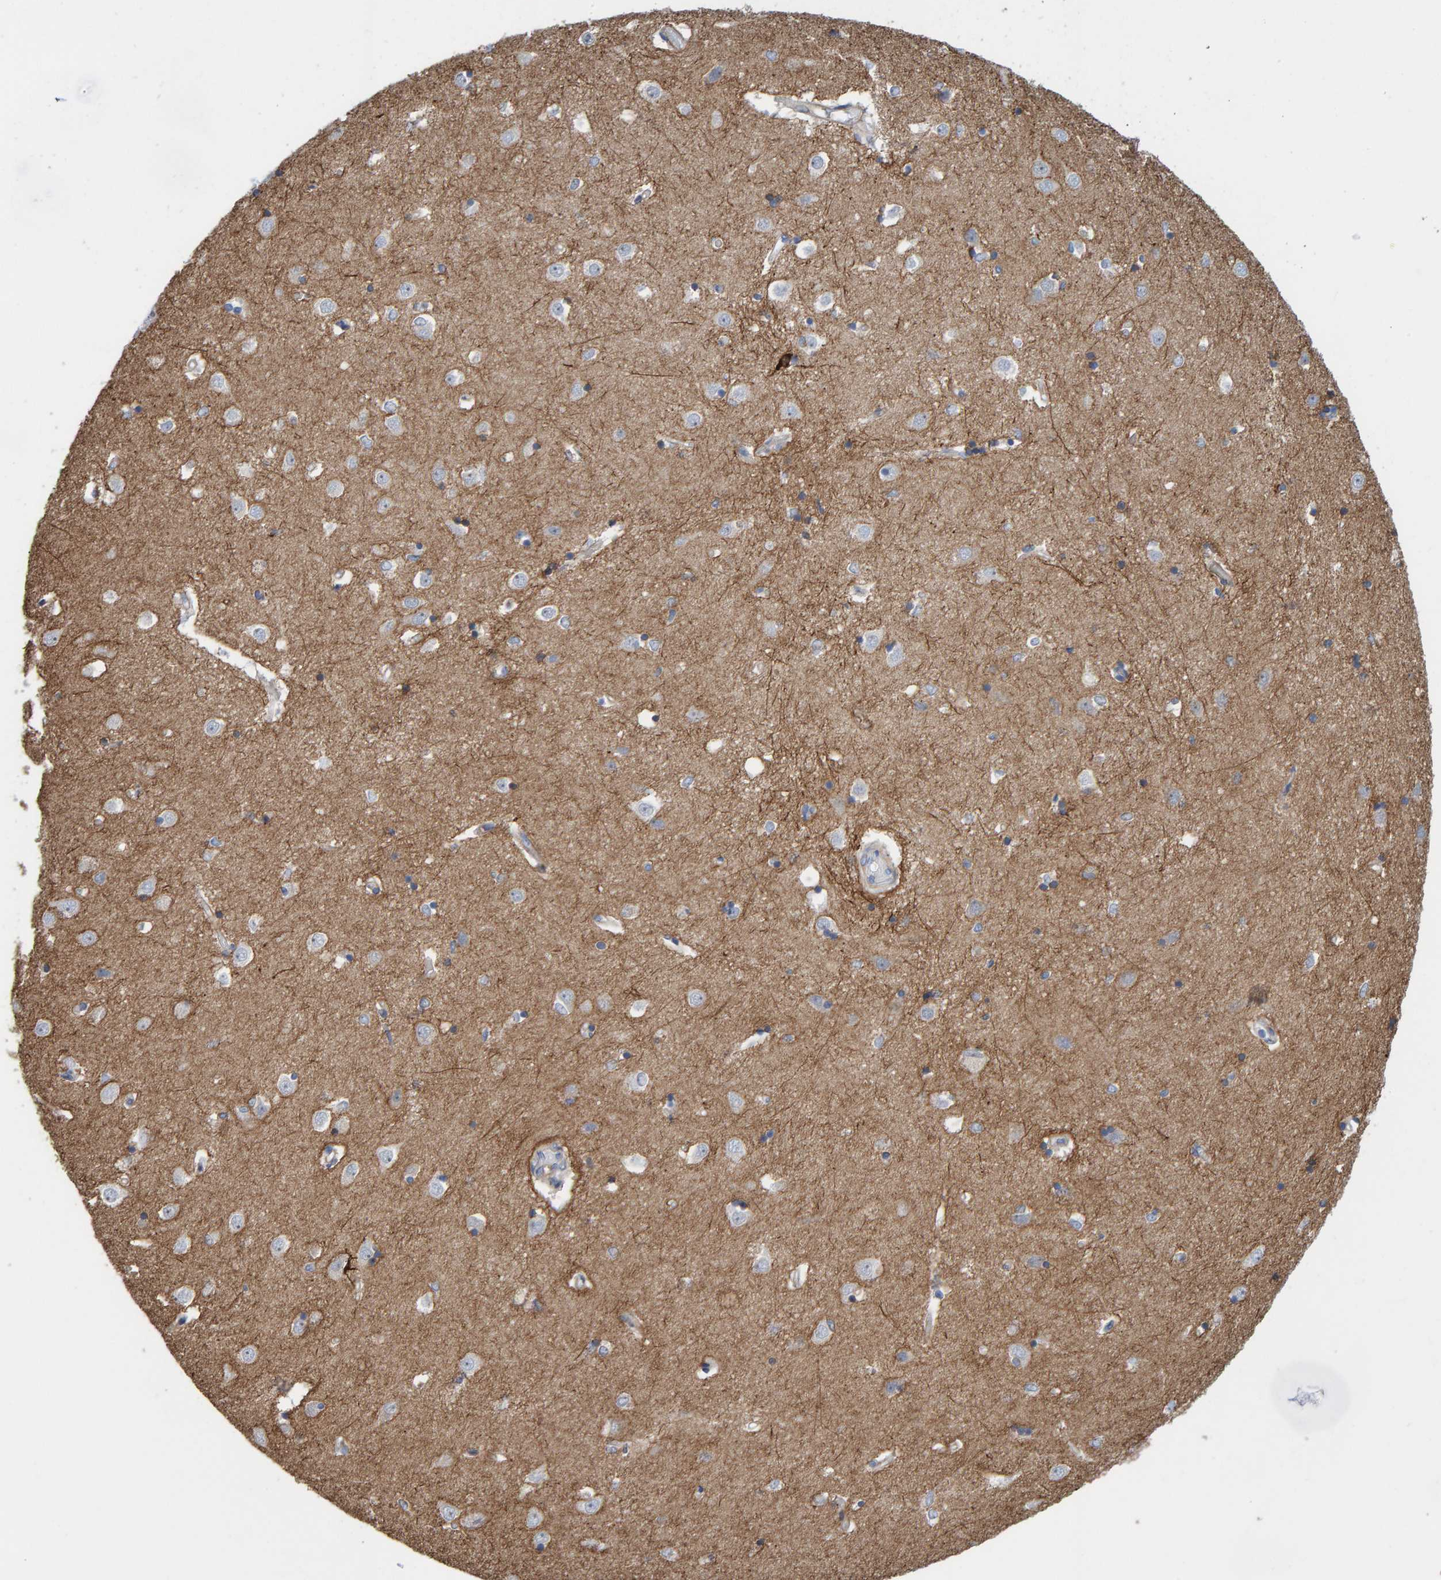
{"staining": {"intensity": "negative", "quantity": "none", "location": "none"}, "tissue": "caudate", "cell_type": "Glial cells", "image_type": "normal", "snomed": [{"axis": "morphology", "description": "Normal tissue, NOS"}, {"axis": "topography", "description": "Lateral ventricle wall"}], "caption": "DAB (3,3'-diaminobenzidine) immunohistochemical staining of normal human caudate reveals no significant staining in glial cells.", "gene": "MAP1B", "patient": {"sex": "male", "age": 45}}